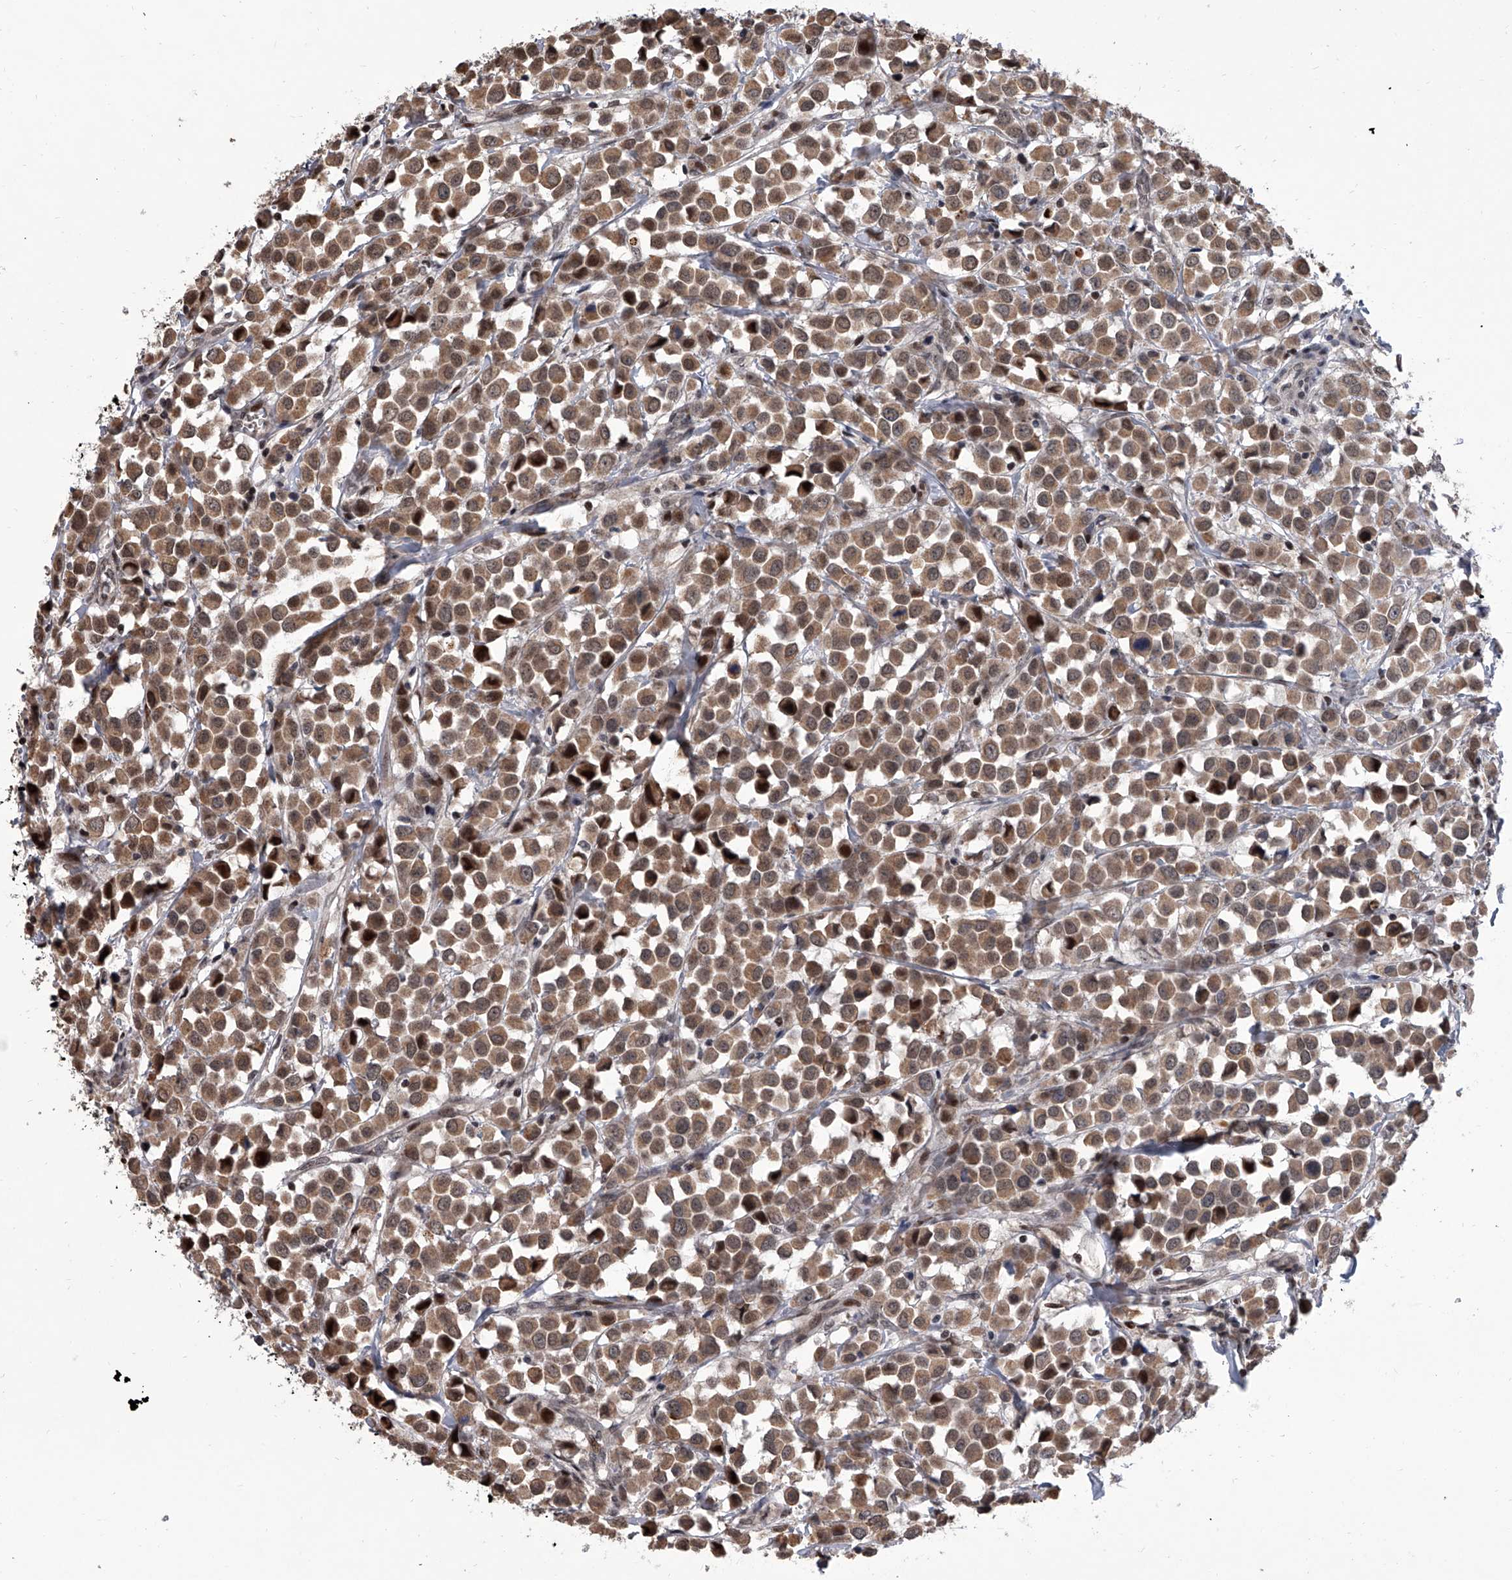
{"staining": {"intensity": "moderate", "quantity": ">75%", "location": "cytoplasmic/membranous,nuclear"}, "tissue": "breast cancer", "cell_type": "Tumor cells", "image_type": "cancer", "snomed": [{"axis": "morphology", "description": "Duct carcinoma"}, {"axis": "topography", "description": "Breast"}], "caption": "The histopathology image demonstrates a brown stain indicating the presence of a protein in the cytoplasmic/membranous and nuclear of tumor cells in breast cancer (intraductal carcinoma). The staining is performed using DAB brown chromogen to label protein expression. The nuclei are counter-stained blue using hematoxylin.", "gene": "ZNF426", "patient": {"sex": "female", "age": 61}}